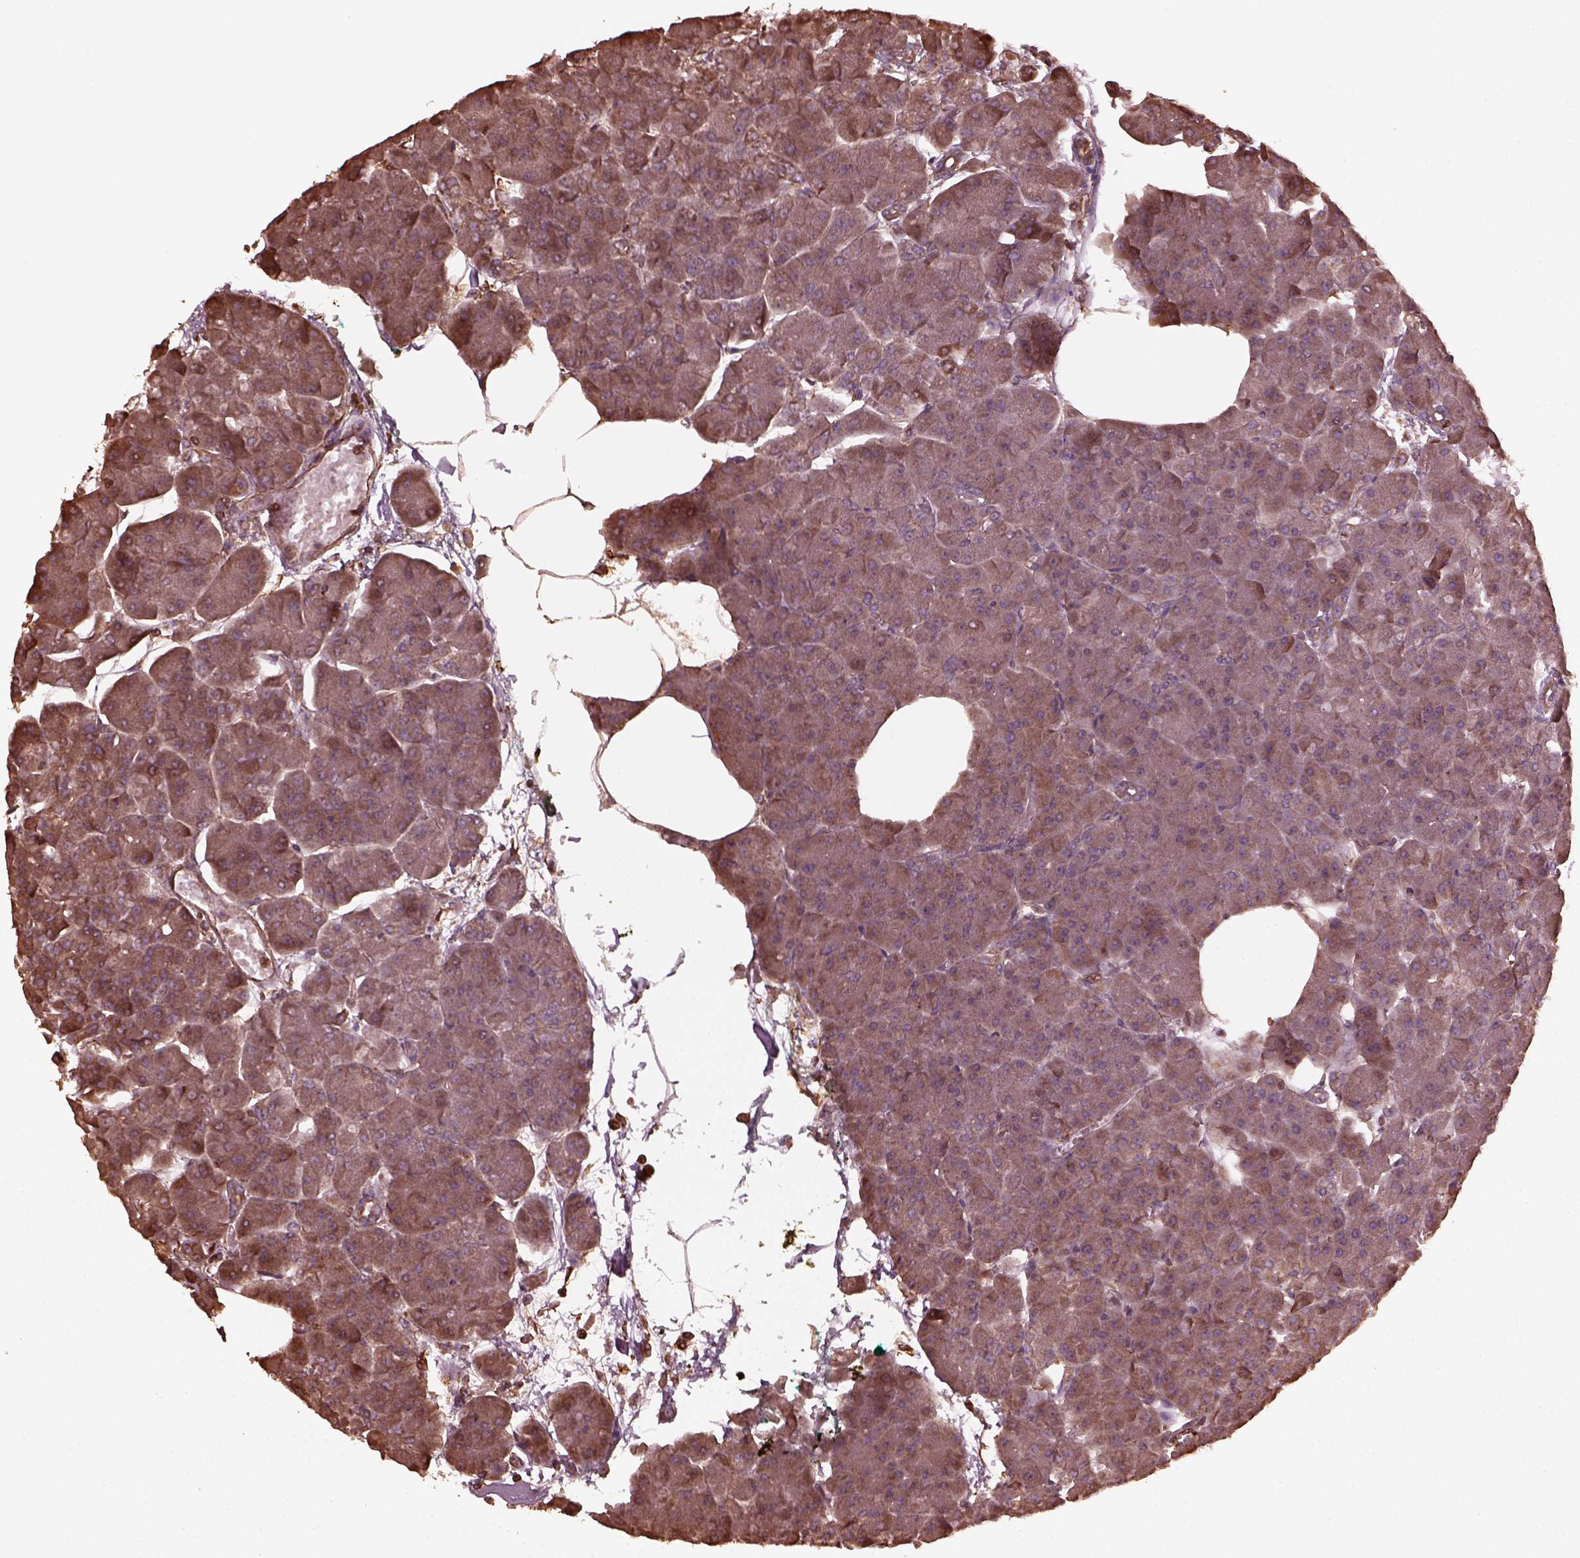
{"staining": {"intensity": "moderate", "quantity": "25%-75%", "location": "cytoplasmic/membranous"}, "tissue": "pancreas", "cell_type": "Exocrine glandular cells", "image_type": "normal", "snomed": [{"axis": "morphology", "description": "Normal tissue, NOS"}, {"axis": "topography", "description": "Adipose tissue"}, {"axis": "topography", "description": "Pancreas"}, {"axis": "topography", "description": "Peripheral nerve tissue"}], "caption": "Protein staining of unremarkable pancreas exhibits moderate cytoplasmic/membranous staining in about 25%-75% of exocrine glandular cells. The staining was performed using DAB to visualize the protein expression in brown, while the nuclei were stained in blue with hematoxylin (Magnification: 20x).", "gene": "GTPBP1", "patient": {"sex": "female", "age": 58}}